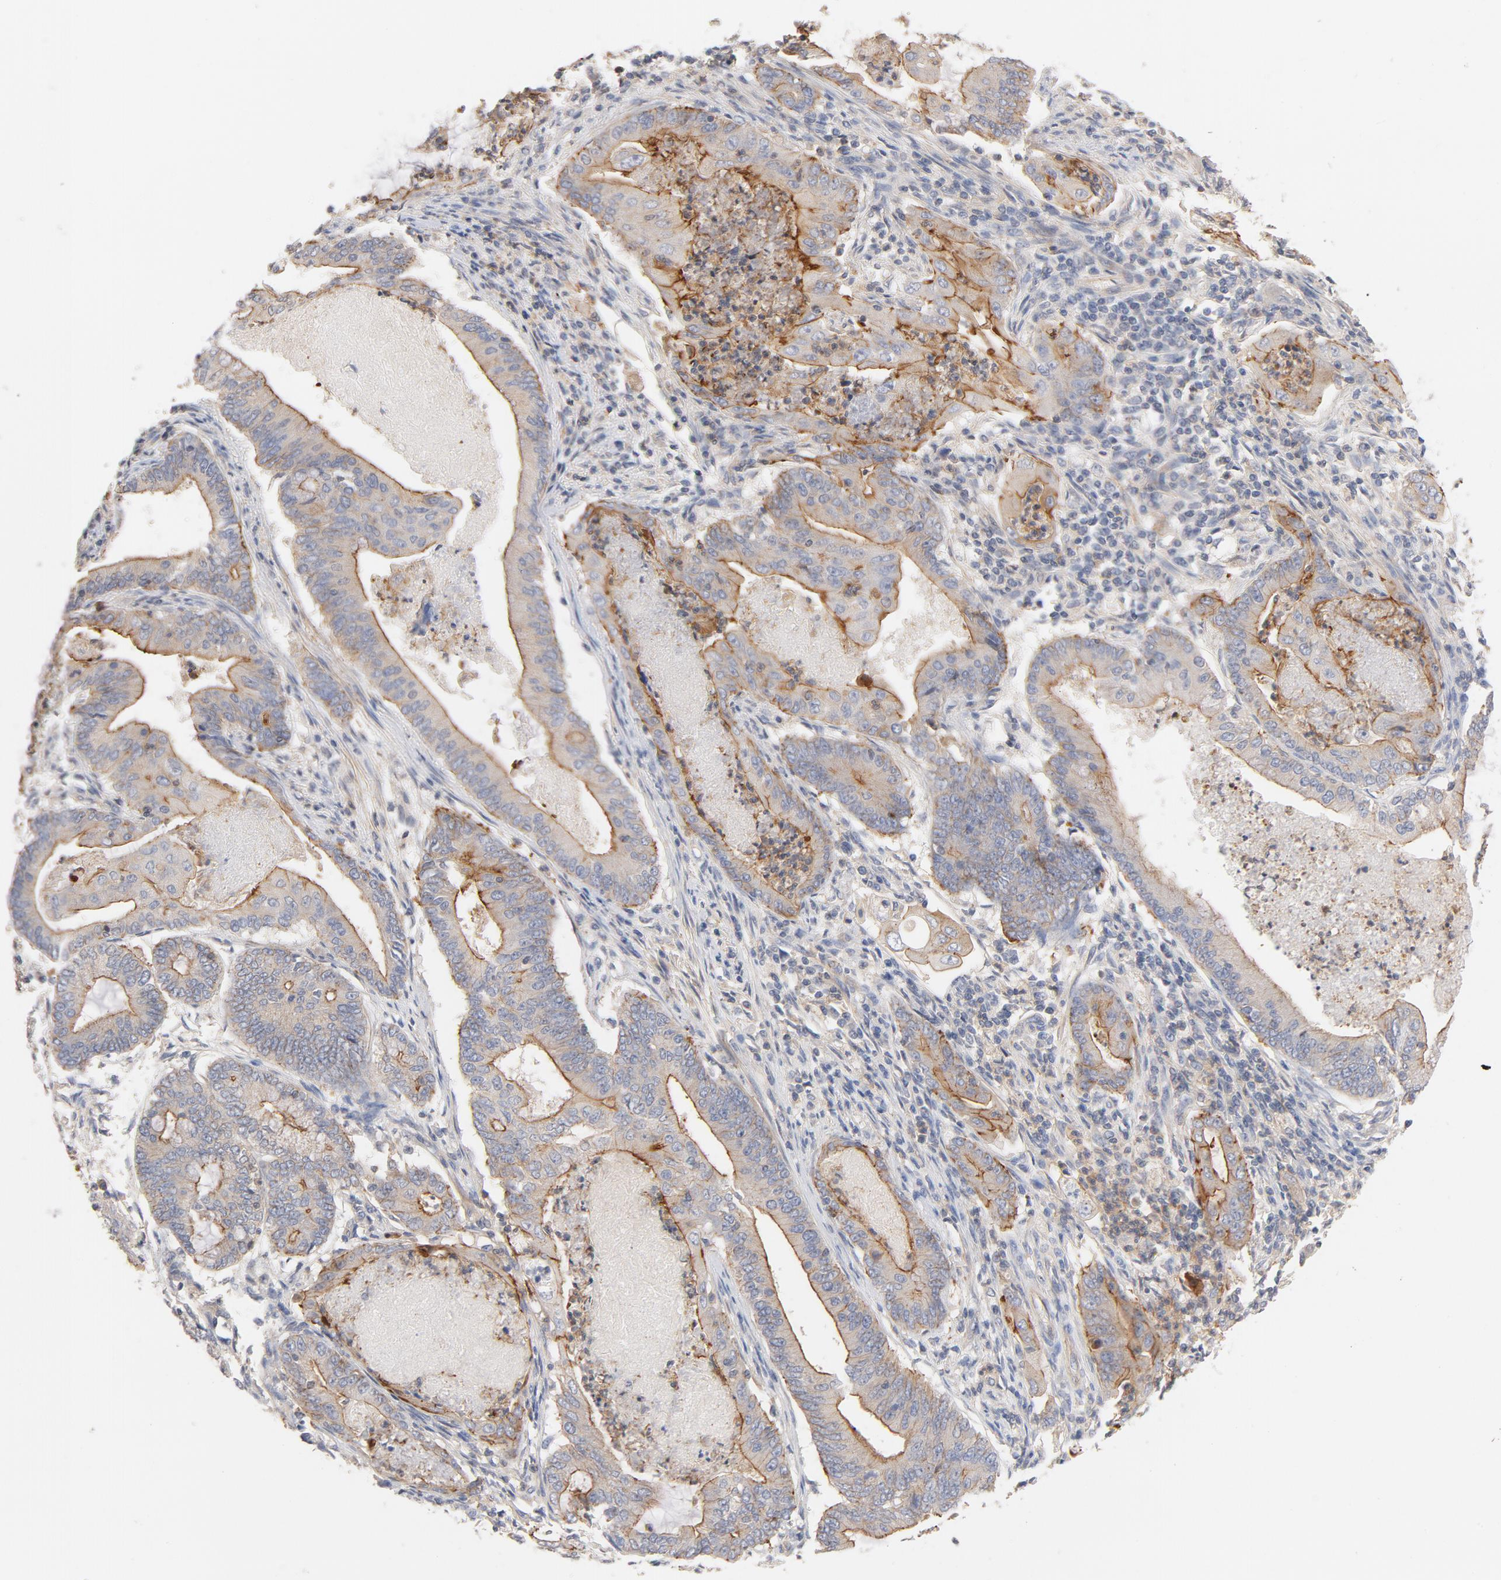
{"staining": {"intensity": "strong", "quantity": ">75%", "location": "cytoplasmic/membranous"}, "tissue": "endometrial cancer", "cell_type": "Tumor cells", "image_type": "cancer", "snomed": [{"axis": "morphology", "description": "Adenocarcinoma, NOS"}, {"axis": "topography", "description": "Endometrium"}], "caption": "A micrograph of endometrial adenocarcinoma stained for a protein exhibits strong cytoplasmic/membranous brown staining in tumor cells. The protein of interest is stained brown, and the nuclei are stained in blue (DAB IHC with brightfield microscopy, high magnification).", "gene": "STRN3", "patient": {"sex": "female", "age": 63}}